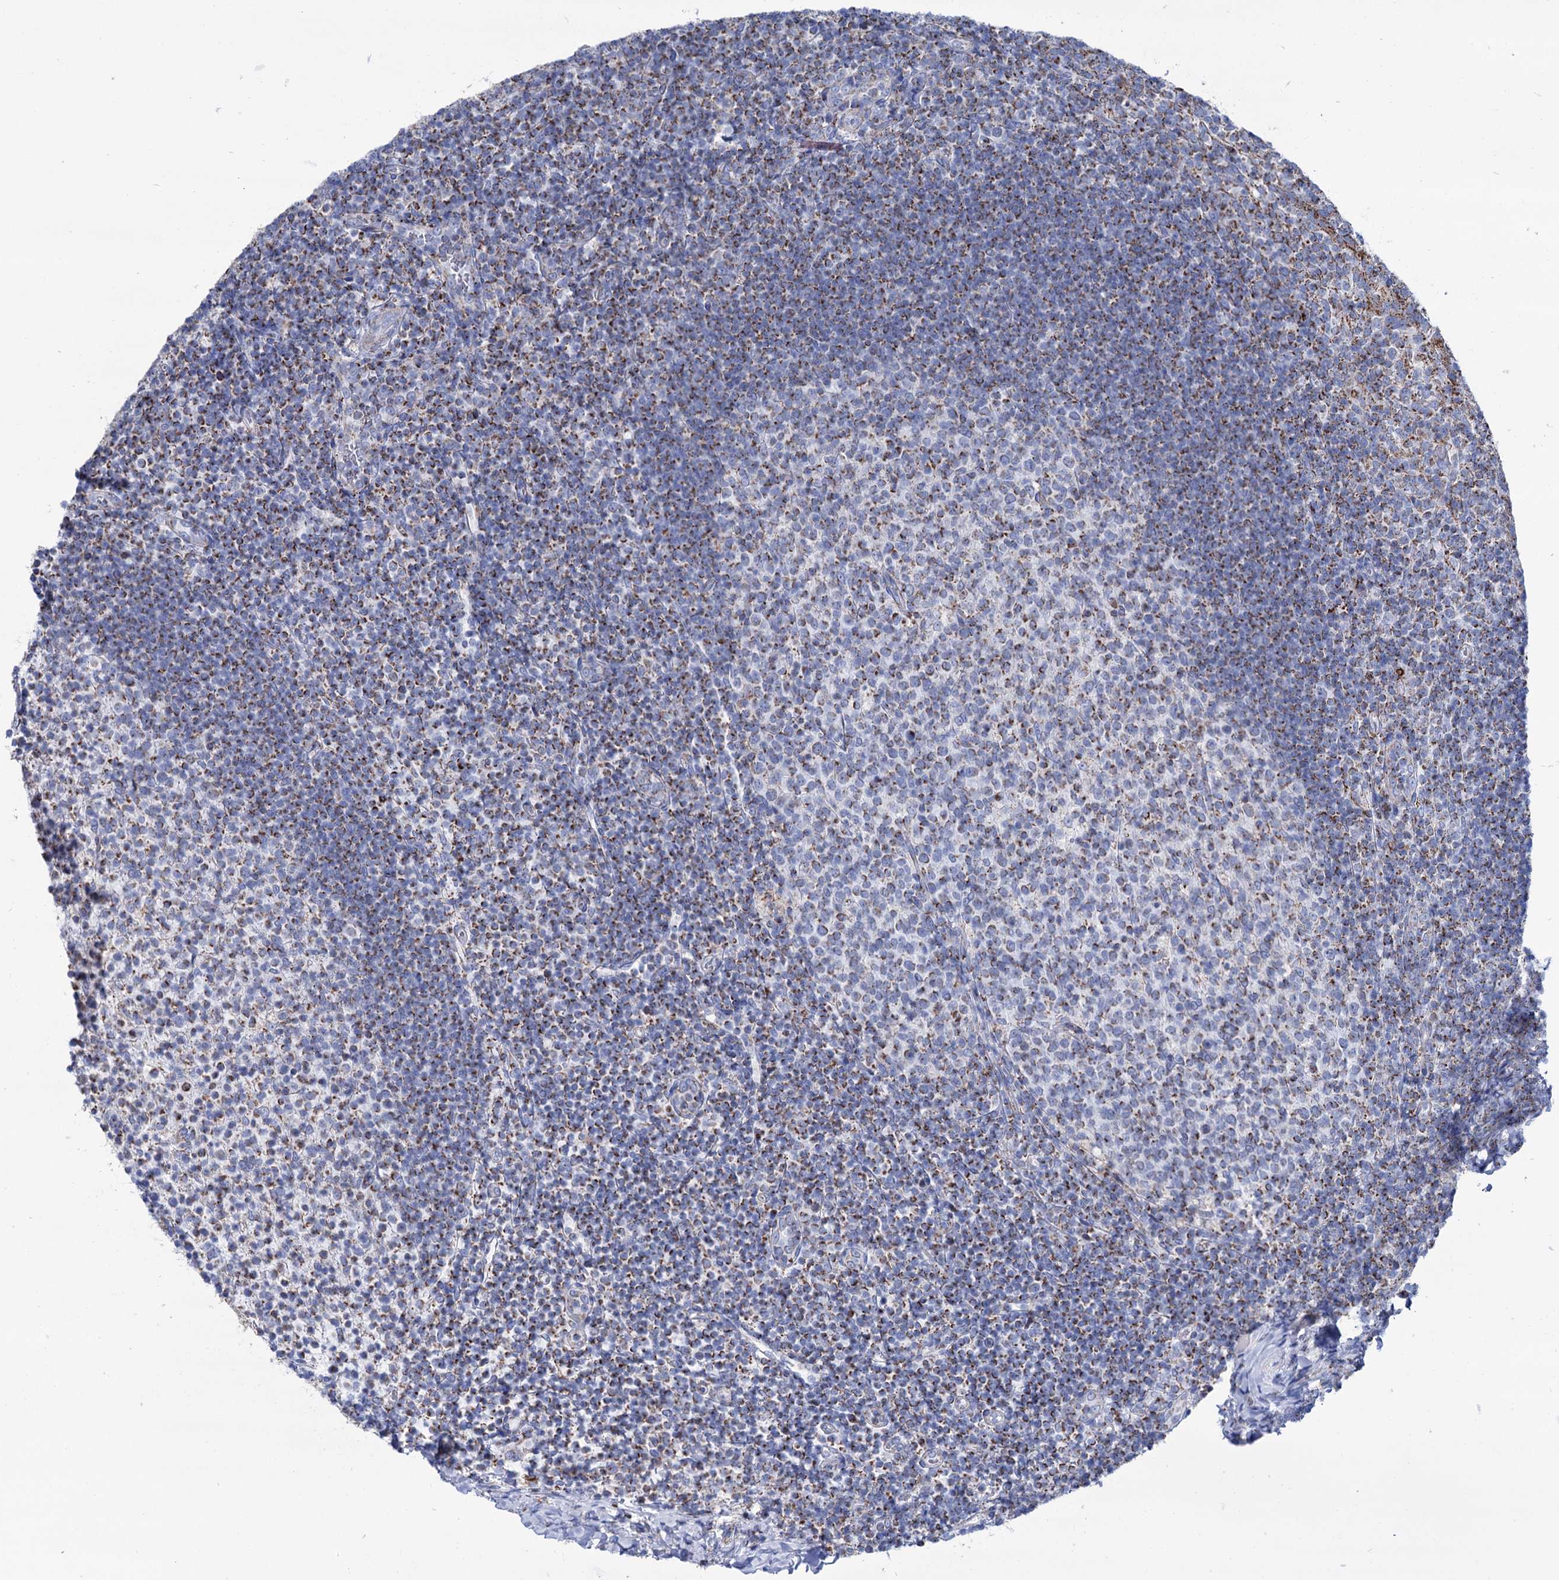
{"staining": {"intensity": "moderate", "quantity": "25%-75%", "location": "cytoplasmic/membranous"}, "tissue": "tonsil", "cell_type": "Germinal center cells", "image_type": "normal", "snomed": [{"axis": "morphology", "description": "Normal tissue, NOS"}, {"axis": "topography", "description": "Tonsil"}], "caption": "Immunohistochemistry of benign human tonsil shows medium levels of moderate cytoplasmic/membranous staining in about 25%-75% of germinal center cells.", "gene": "UBASH3B", "patient": {"sex": "female", "age": 10}}